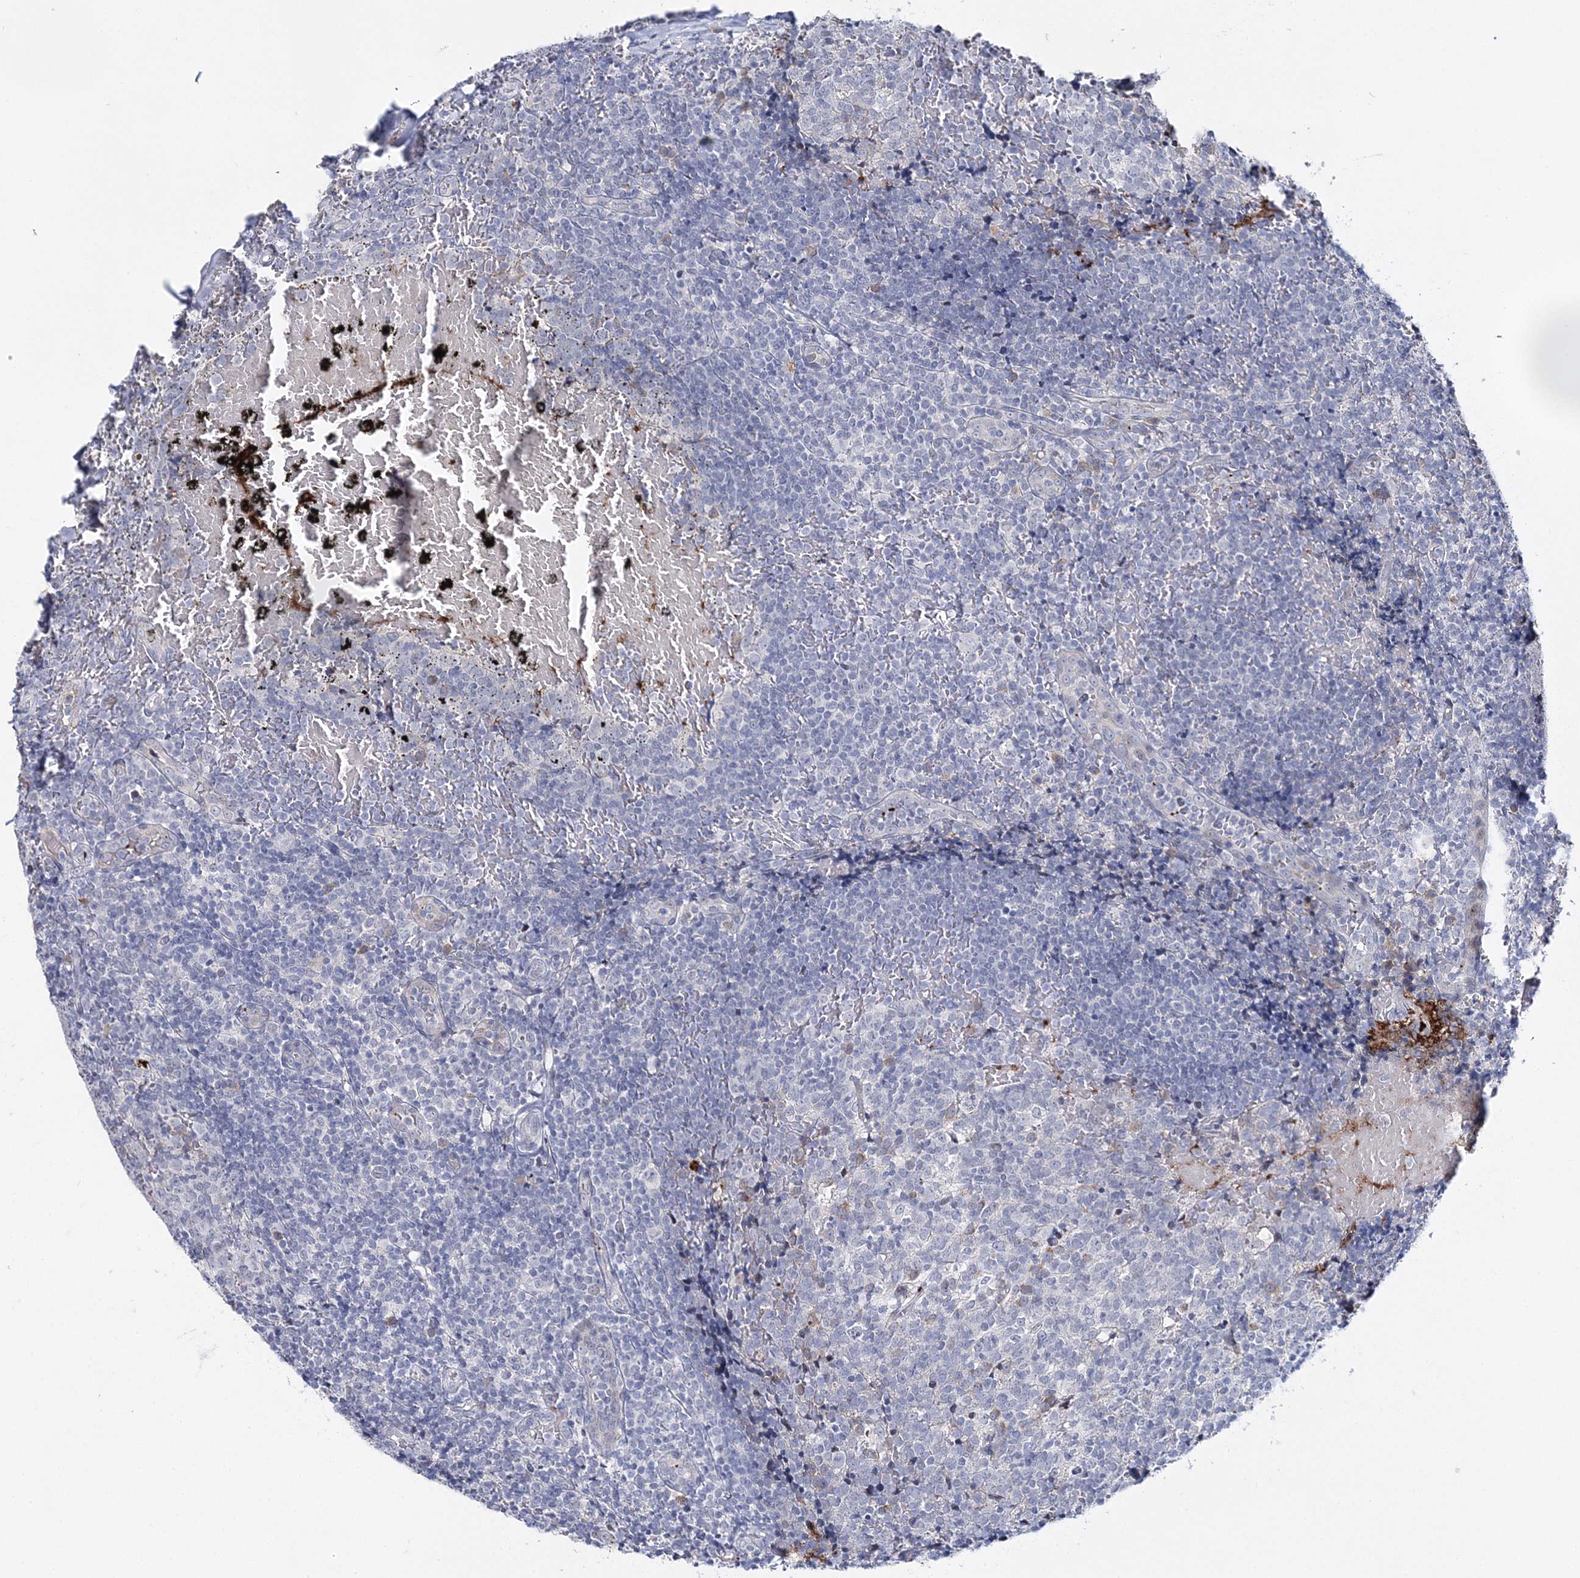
{"staining": {"intensity": "negative", "quantity": "none", "location": "none"}, "tissue": "tonsil", "cell_type": "Germinal center cells", "image_type": "normal", "snomed": [{"axis": "morphology", "description": "Normal tissue, NOS"}, {"axis": "topography", "description": "Tonsil"}], "caption": "Germinal center cells are negative for protein expression in unremarkable human tonsil. (DAB (3,3'-diaminobenzidine) IHC, high magnification).", "gene": "MYOZ2", "patient": {"sex": "female", "age": 19}}